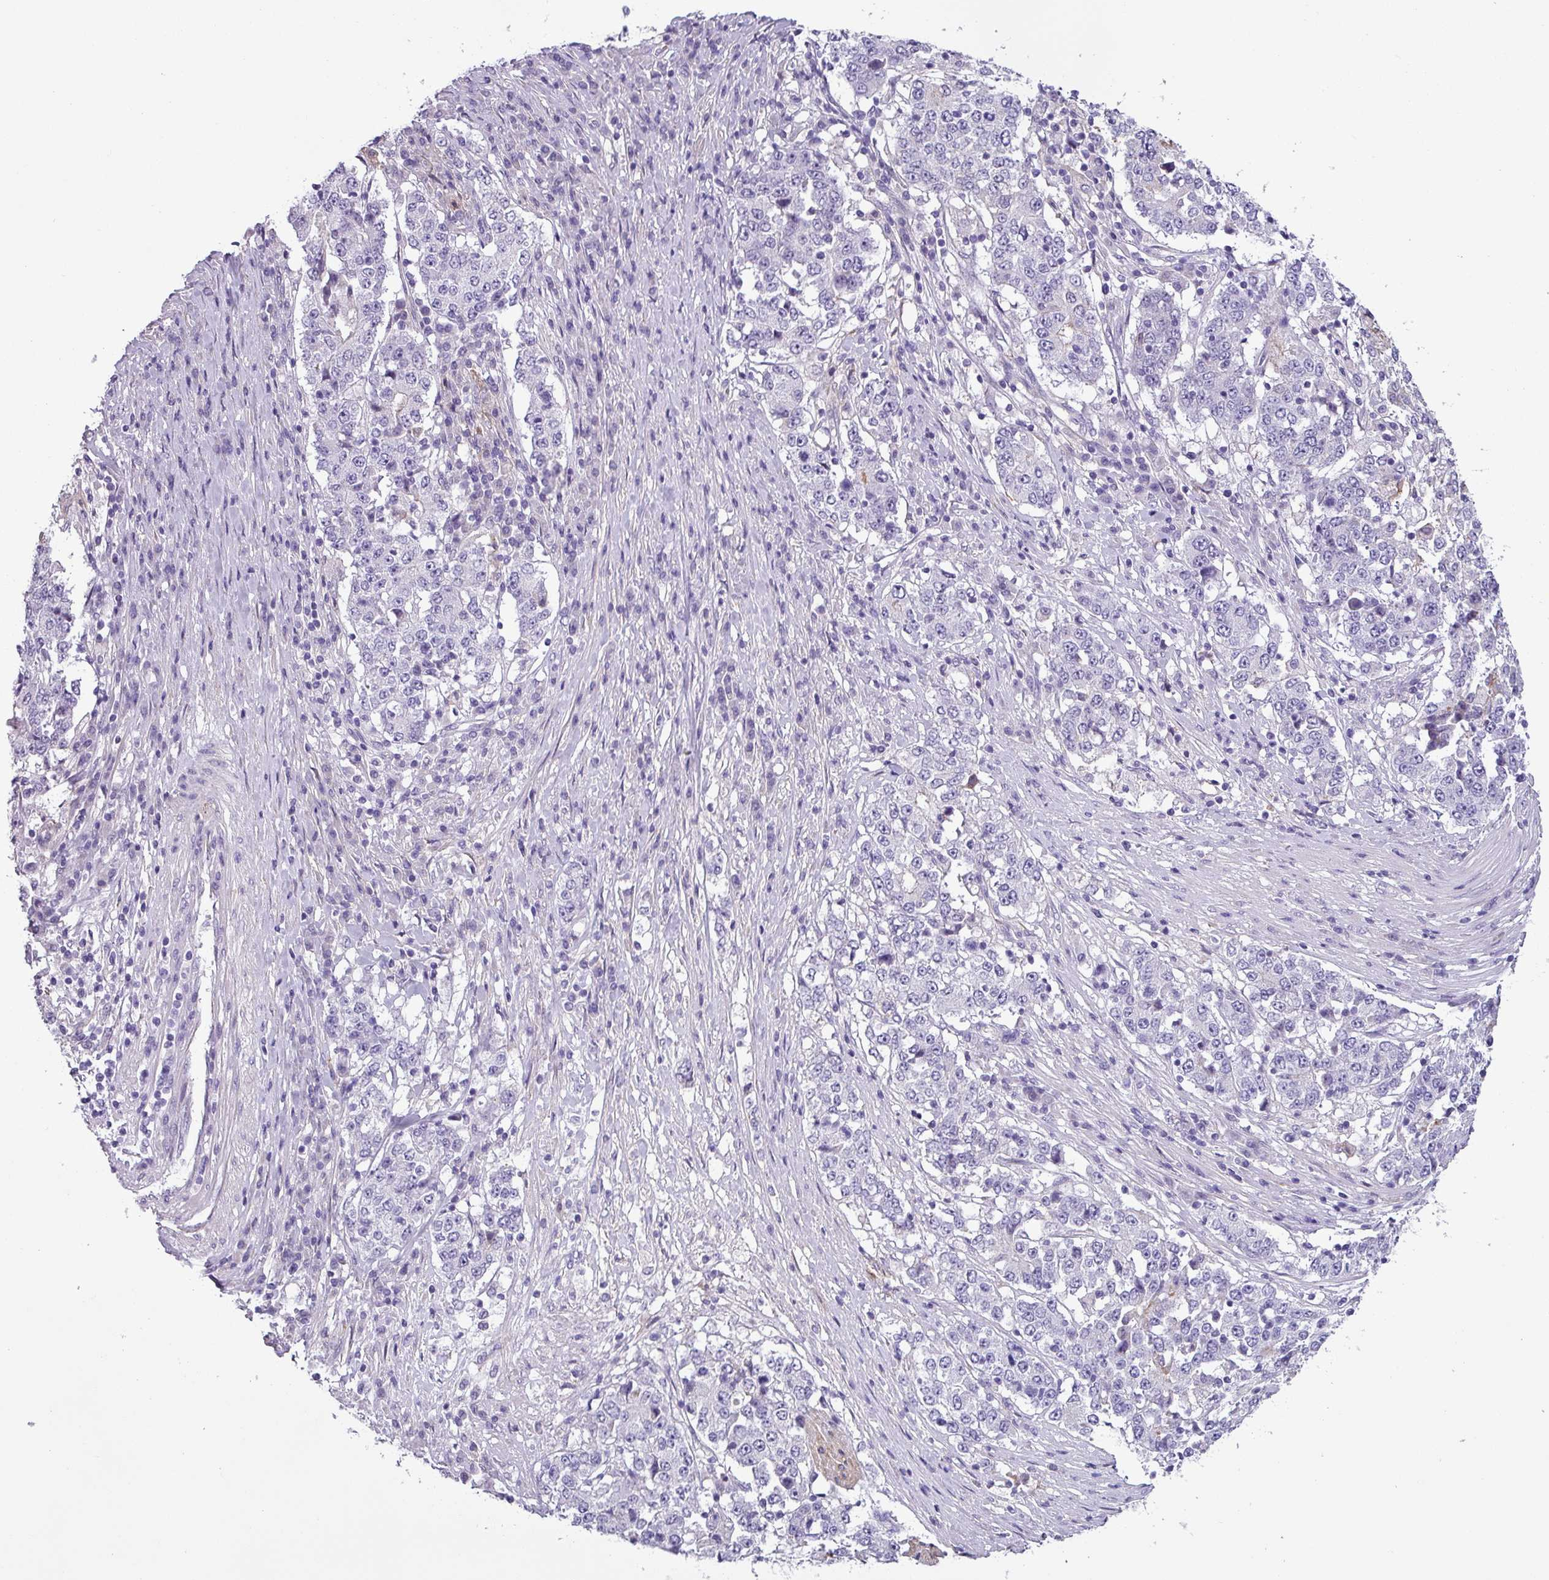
{"staining": {"intensity": "negative", "quantity": "none", "location": "none"}, "tissue": "stomach cancer", "cell_type": "Tumor cells", "image_type": "cancer", "snomed": [{"axis": "morphology", "description": "Adenocarcinoma, NOS"}, {"axis": "topography", "description": "Stomach"}], "caption": "Stomach cancer (adenocarcinoma) stained for a protein using immunohistochemistry (IHC) exhibits no positivity tumor cells.", "gene": "TMEM178B", "patient": {"sex": "male", "age": 59}}